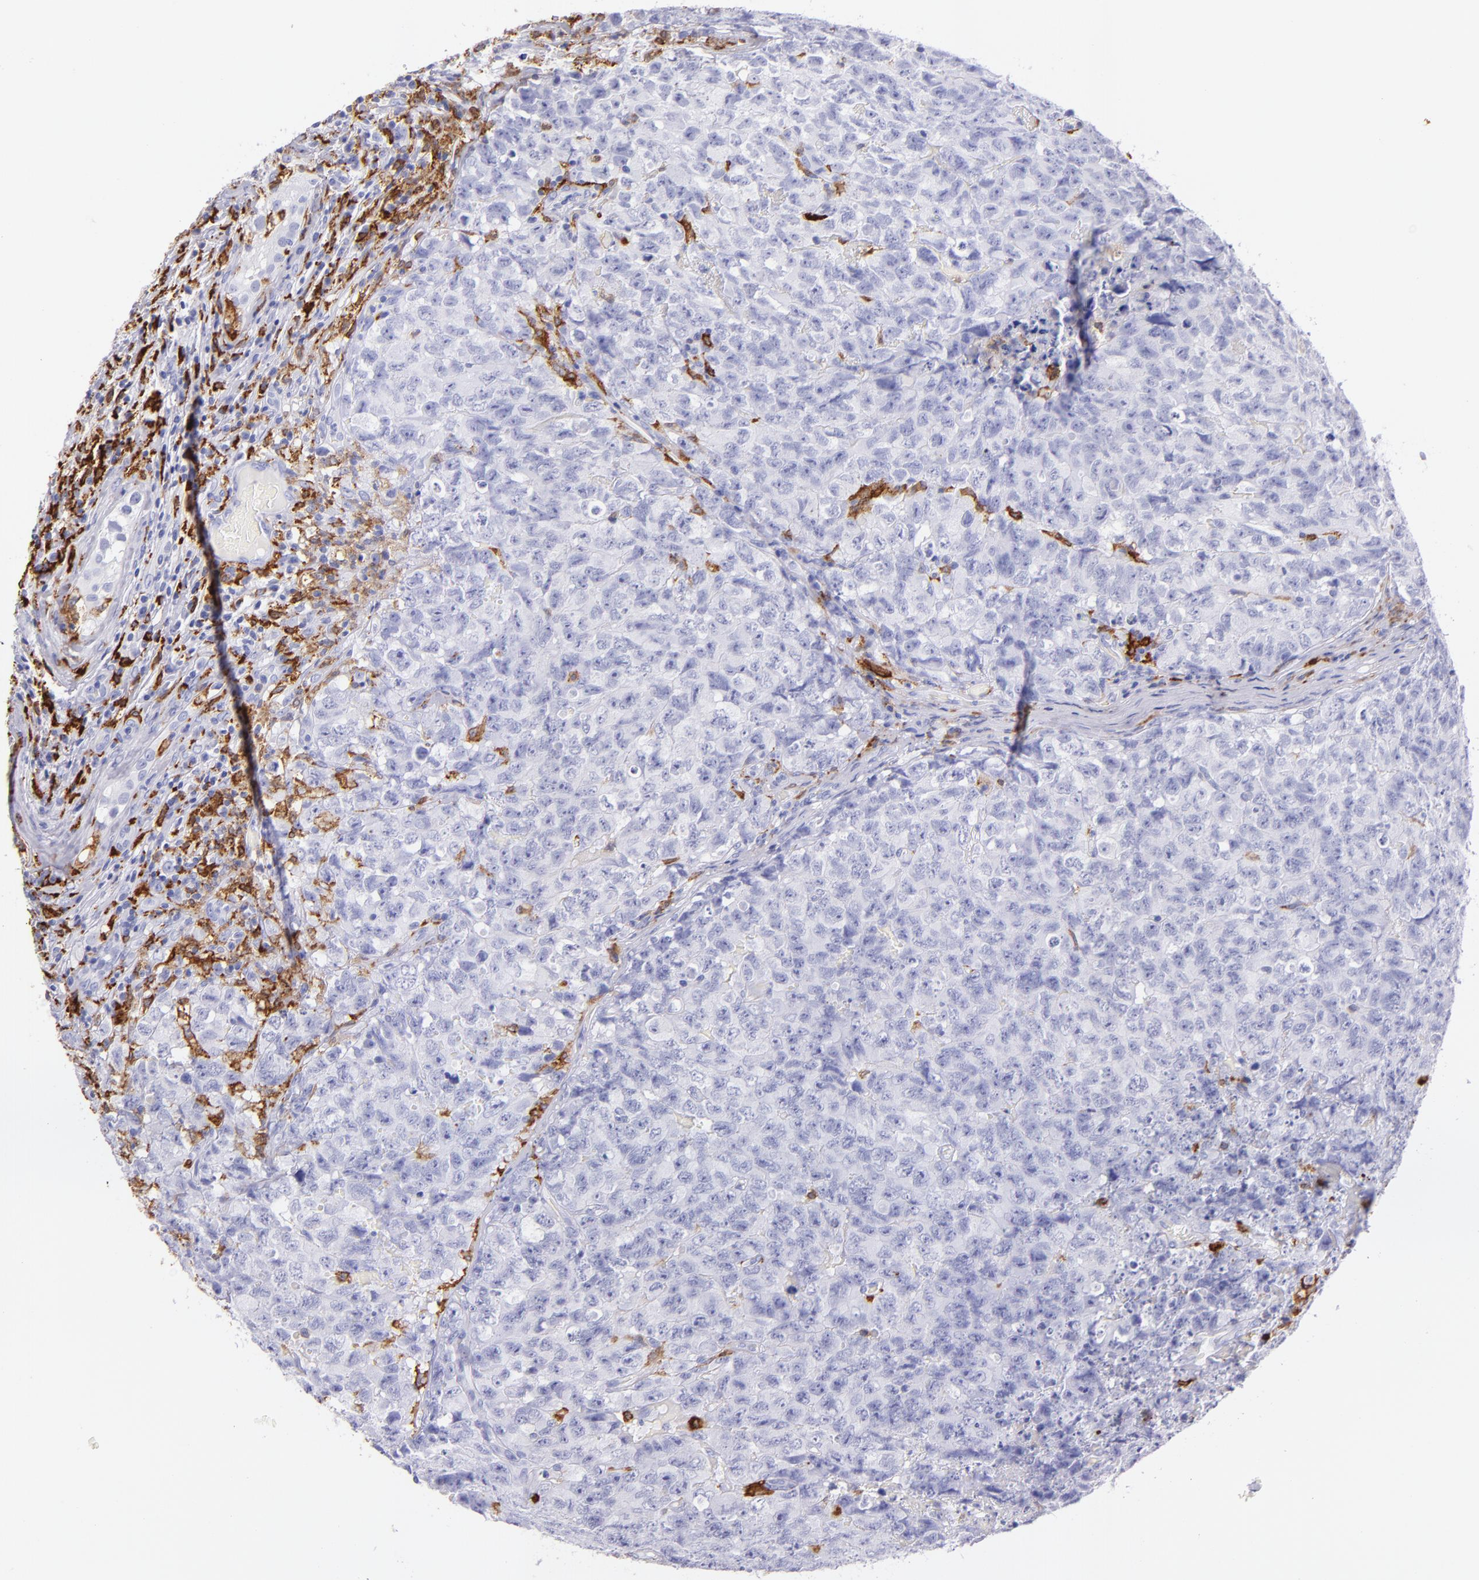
{"staining": {"intensity": "negative", "quantity": "none", "location": "none"}, "tissue": "testis cancer", "cell_type": "Tumor cells", "image_type": "cancer", "snomed": [{"axis": "morphology", "description": "Carcinoma, Embryonal, NOS"}, {"axis": "topography", "description": "Testis"}], "caption": "This is an immunohistochemistry (IHC) image of human embryonal carcinoma (testis). There is no positivity in tumor cells.", "gene": "CD163", "patient": {"sex": "male", "age": 31}}